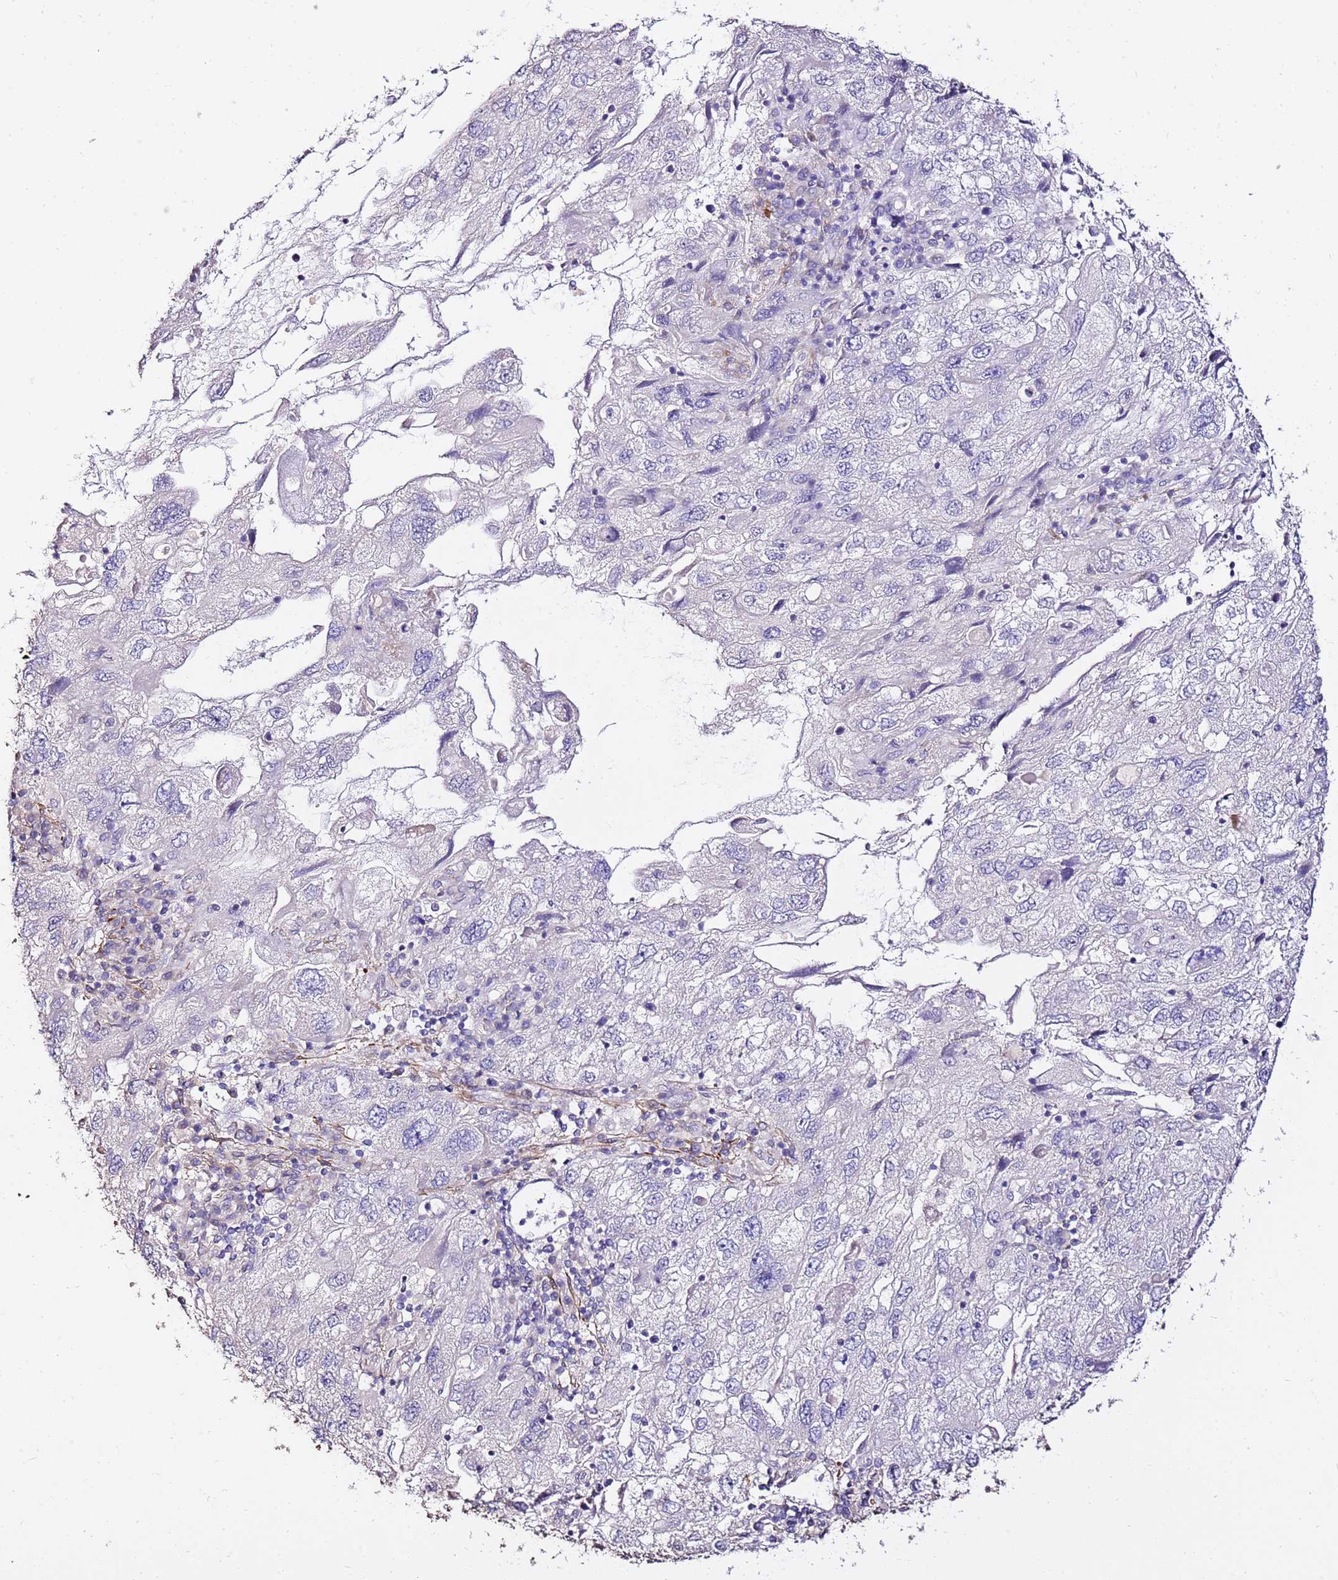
{"staining": {"intensity": "negative", "quantity": "none", "location": "none"}, "tissue": "endometrial cancer", "cell_type": "Tumor cells", "image_type": "cancer", "snomed": [{"axis": "morphology", "description": "Adenocarcinoma, NOS"}, {"axis": "topography", "description": "Endometrium"}], "caption": "The photomicrograph displays no significant expression in tumor cells of endometrial cancer (adenocarcinoma).", "gene": "ART5", "patient": {"sex": "female", "age": 49}}